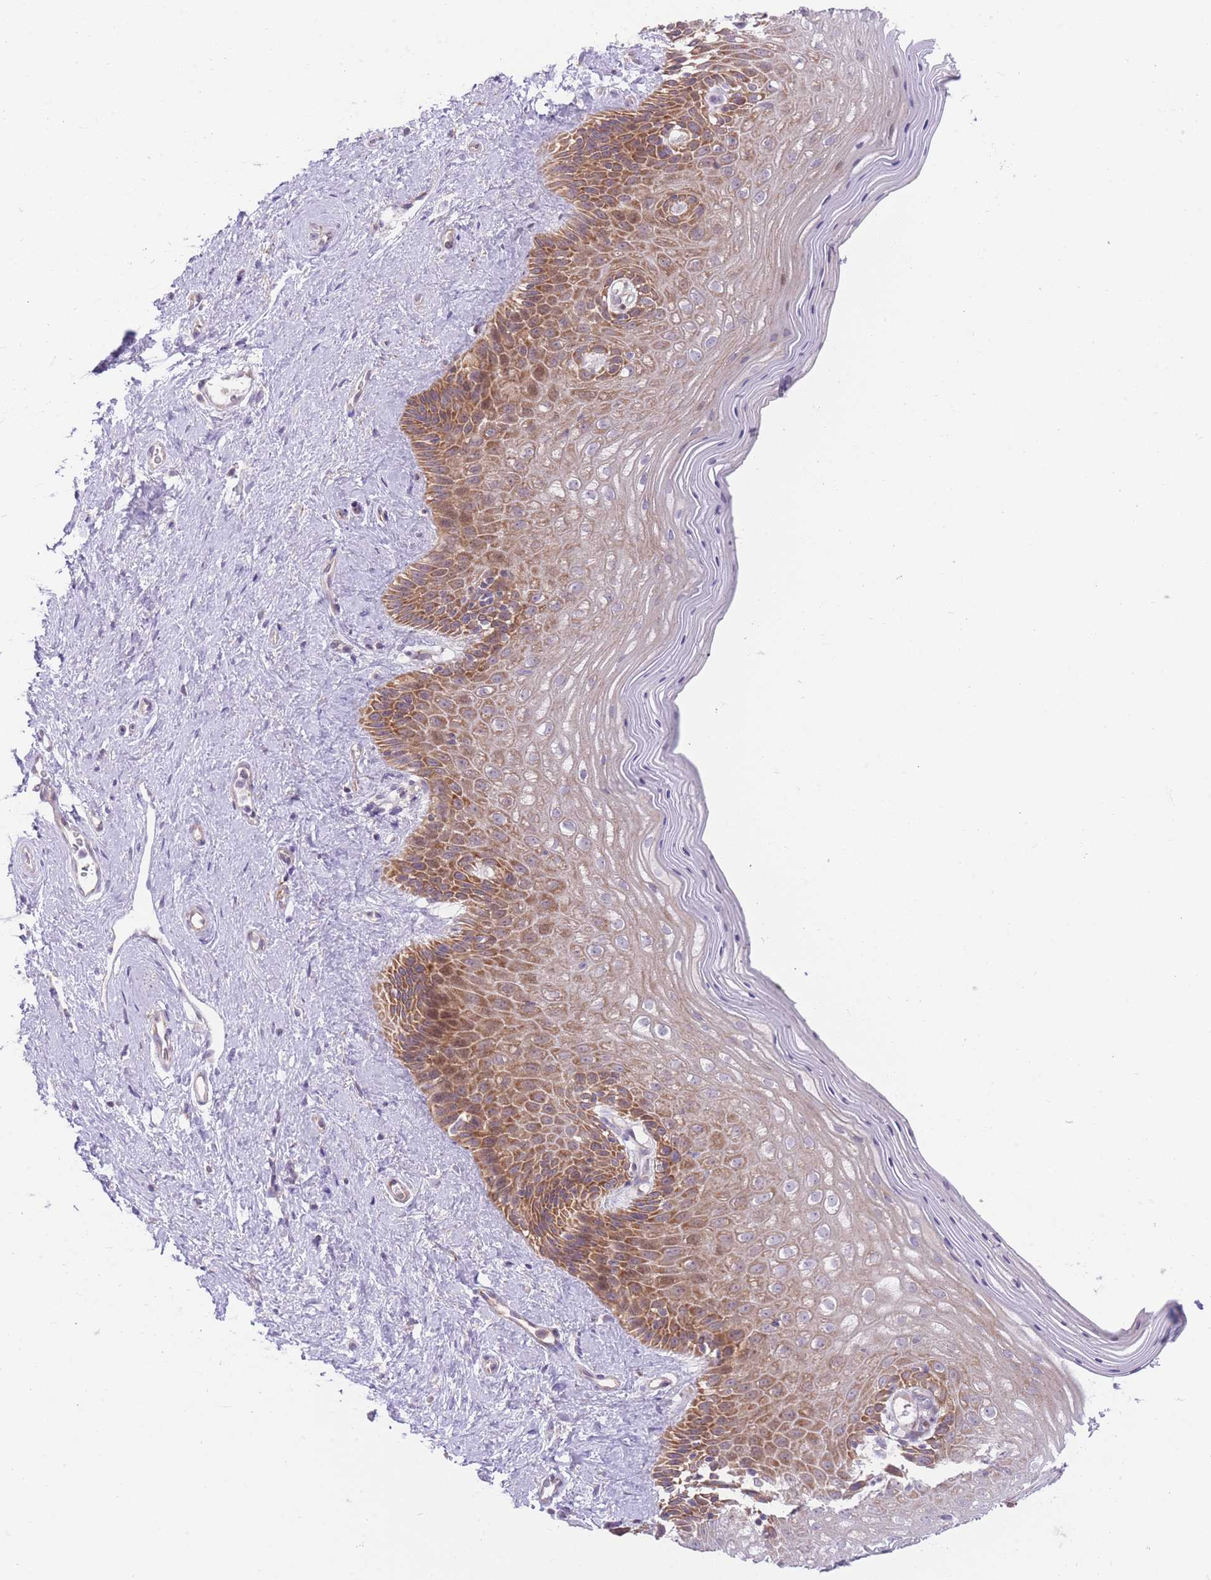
{"staining": {"intensity": "moderate", "quantity": "25%-75%", "location": "cytoplasmic/membranous"}, "tissue": "vagina", "cell_type": "Squamous epithelial cells", "image_type": "normal", "snomed": [{"axis": "morphology", "description": "Normal tissue, NOS"}, {"axis": "topography", "description": "Vagina"}], "caption": "A brown stain highlights moderate cytoplasmic/membranous staining of a protein in squamous epithelial cells of benign vagina. The protein of interest is stained brown, and the nuclei are stained in blue (DAB IHC with brightfield microscopy, high magnification).", "gene": "BOLA2B", "patient": {"sex": "female", "age": 47}}